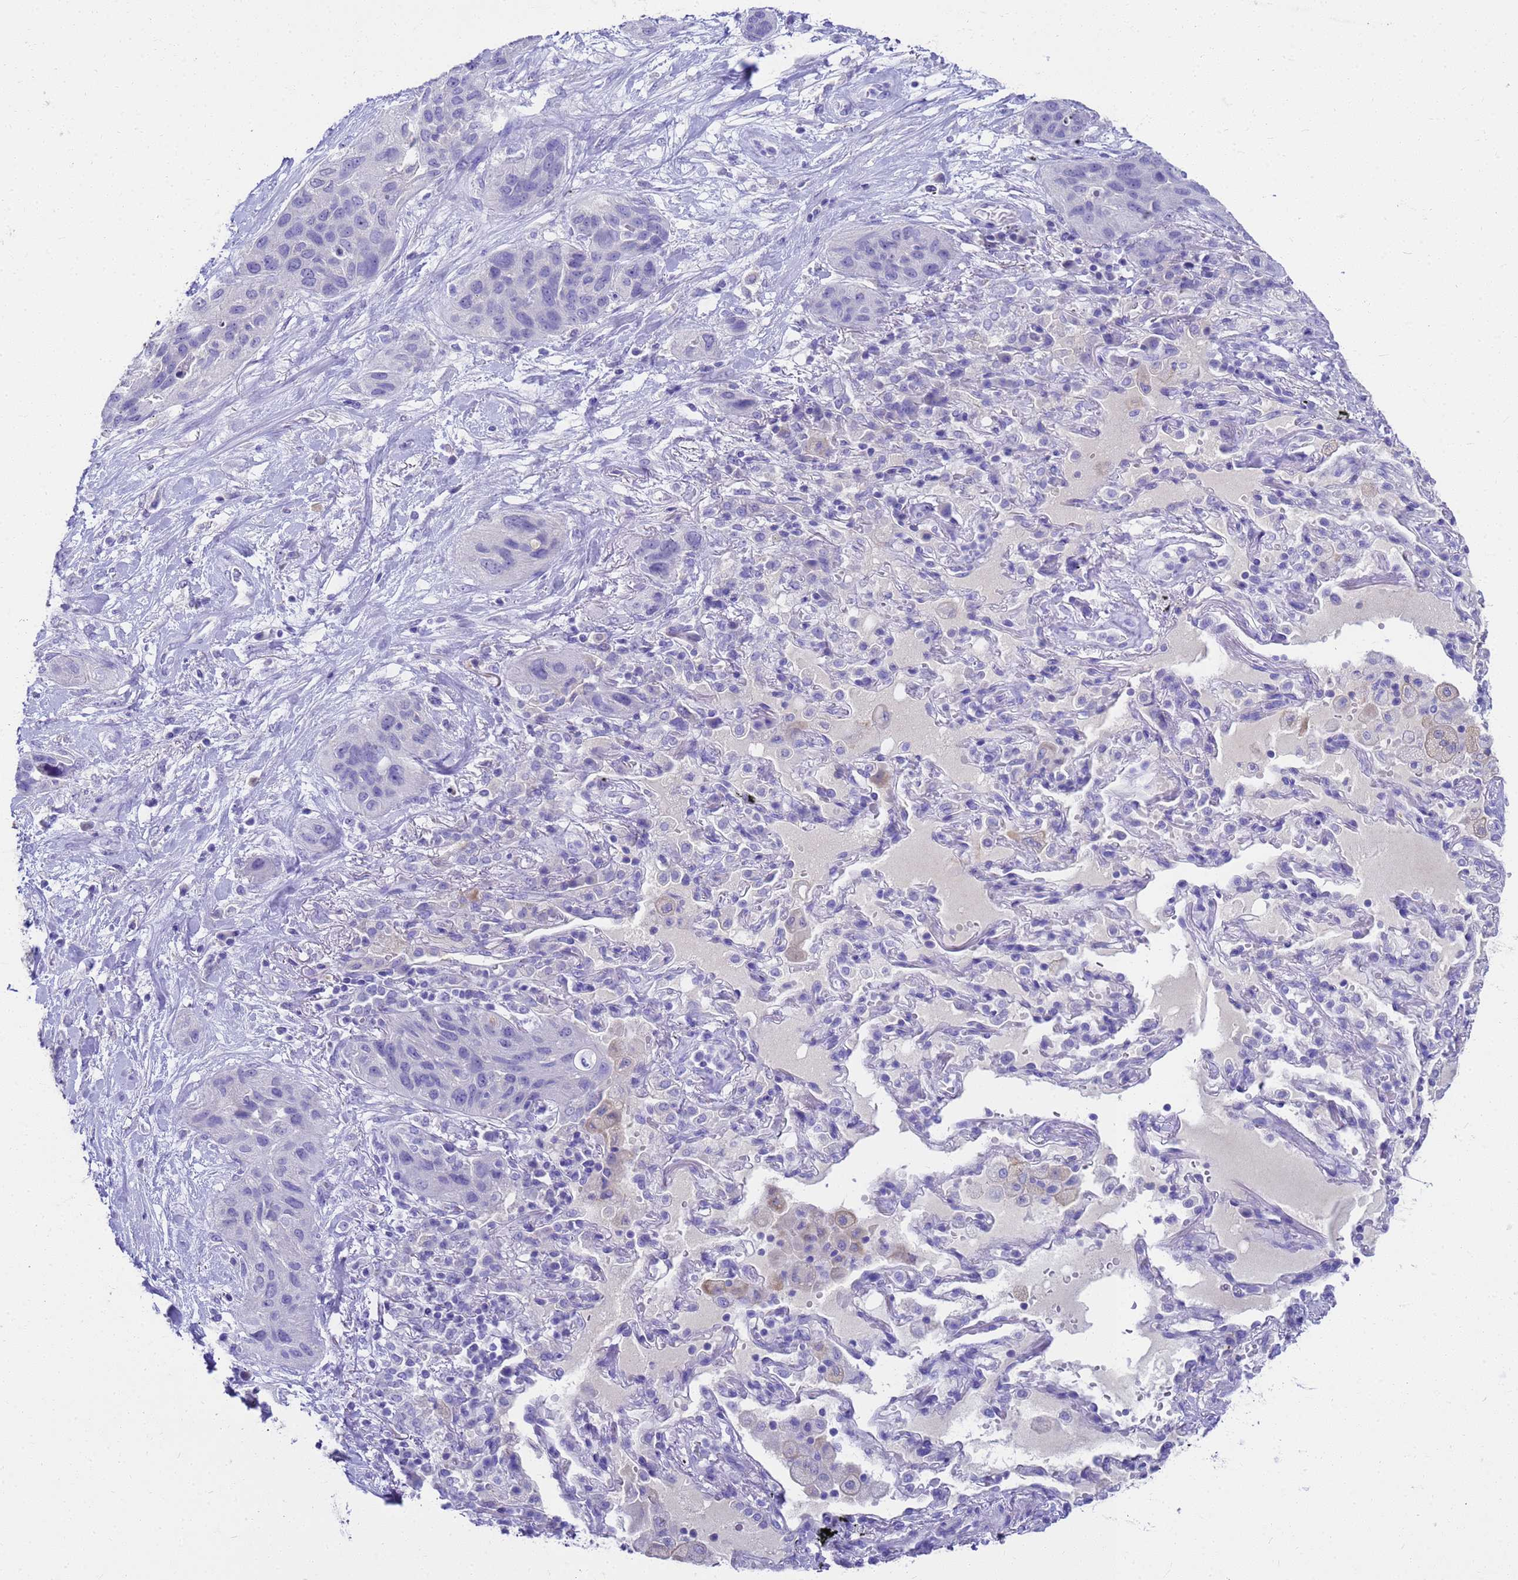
{"staining": {"intensity": "negative", "quantity": "none", "location": "none"}, "tissue": "lung cancer", "cell_type": "Tumor cells", "image_type": "cancer", "snomed": [{"axis": "morphology", "description": "Squamous cell carcinoma, NOS"}, {"axis": "topography", "description": "Lung"}], "caption": "This is an immunohistochemistry photomicrograph of human lung cancer (squamous cell carcinoma). There is no staining in tumor cells.", "gene": "MS4A13", "patient": {"sex": "female", "age": 70}}